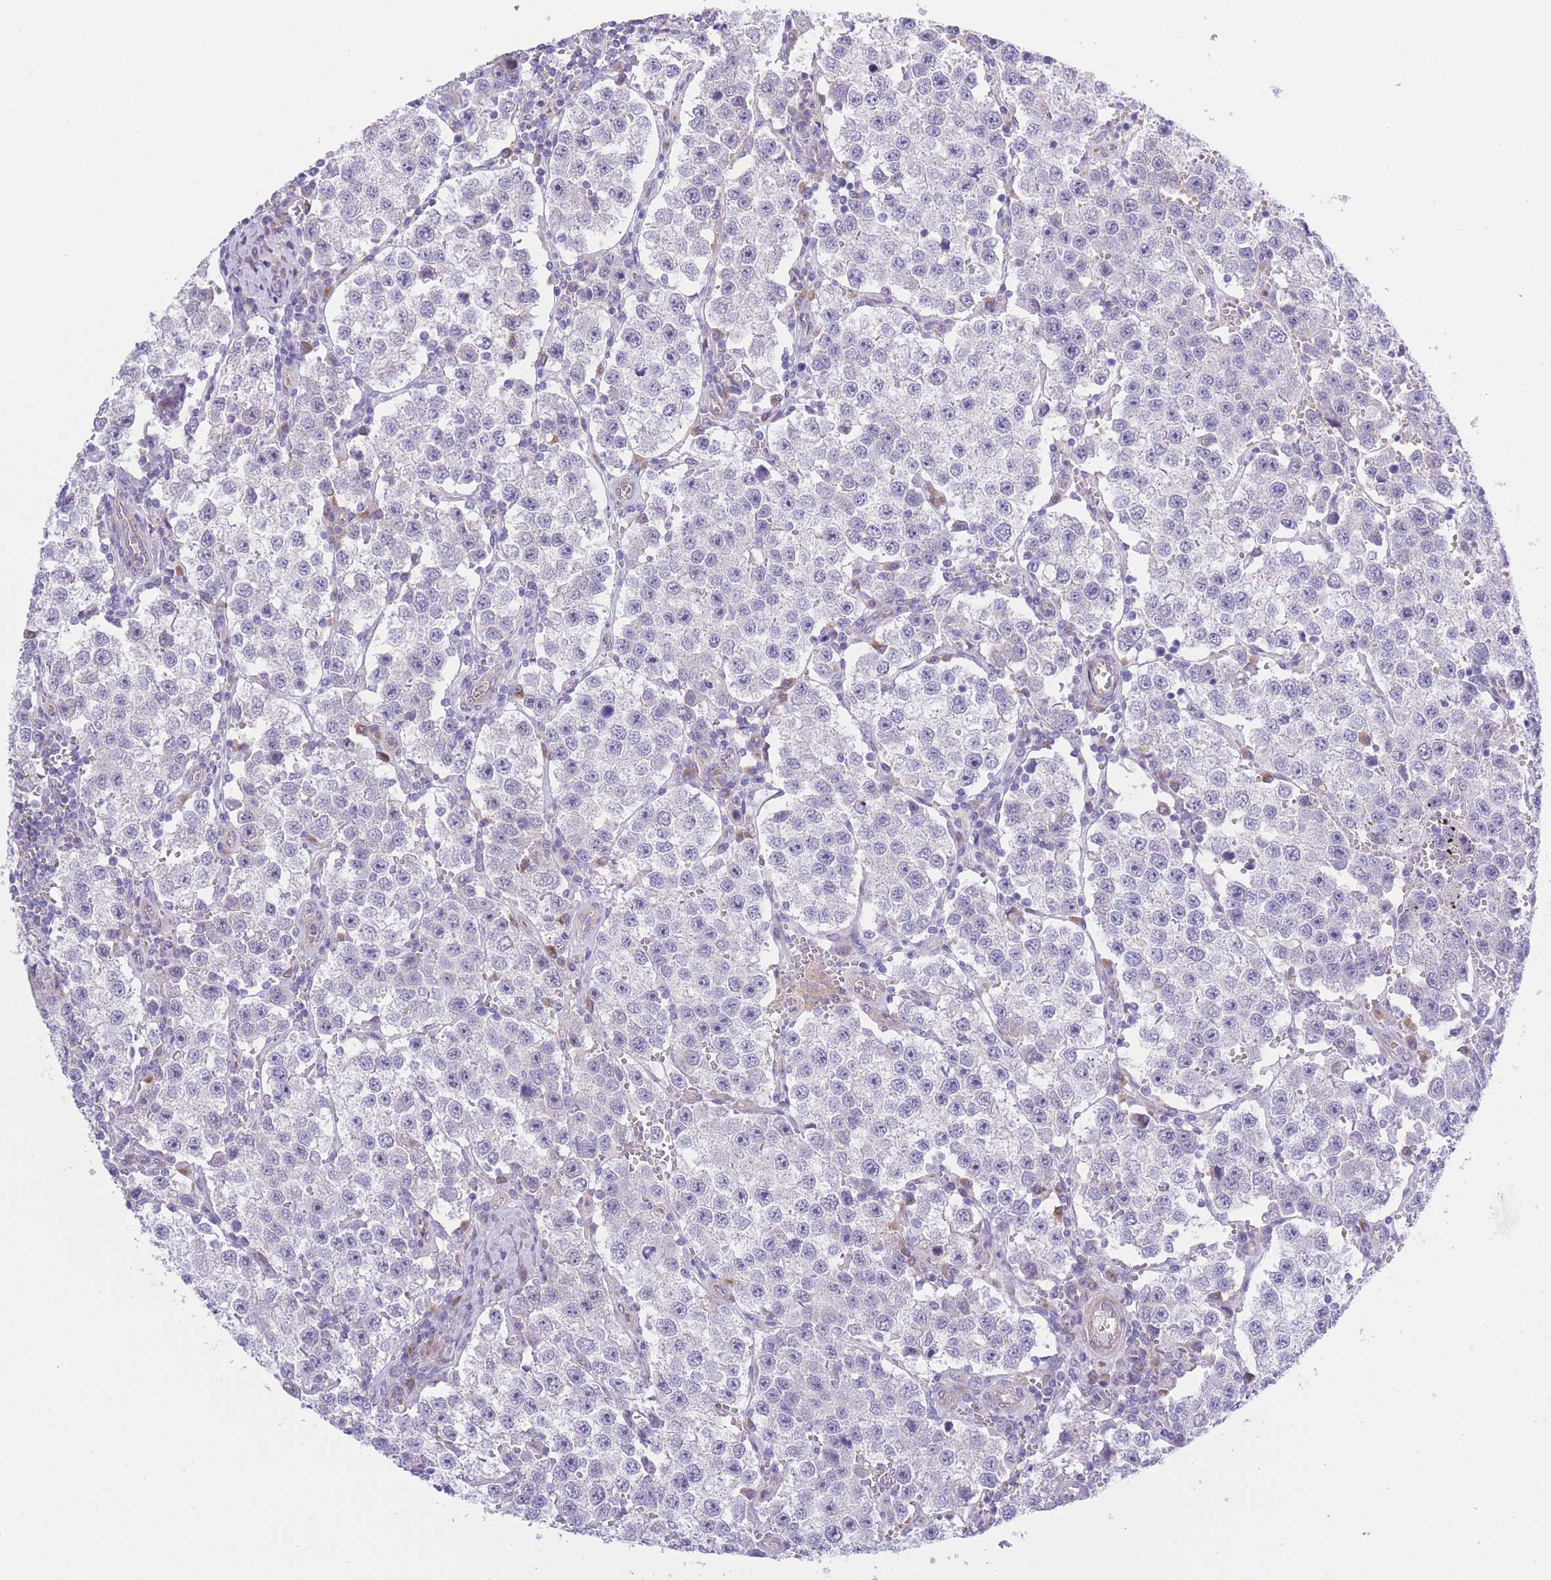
{"staining": {"intensity": "negative", "quantity": "none", "location": "none"}, "tissue": "testis cancer", "cell_type": "Tumor cells", "image_type": "cancer", "snomed": [{"axis": "morphology", "description": "Seminoma, NOS"}, {"axis": "topography", "description": "Testis"}], "caption": "Testis cancer was stained to show a protein in brown. There is no significant staining in tumor cells.", "gene": "WWOX", "patient": {"sex": "male", "age": 37}}